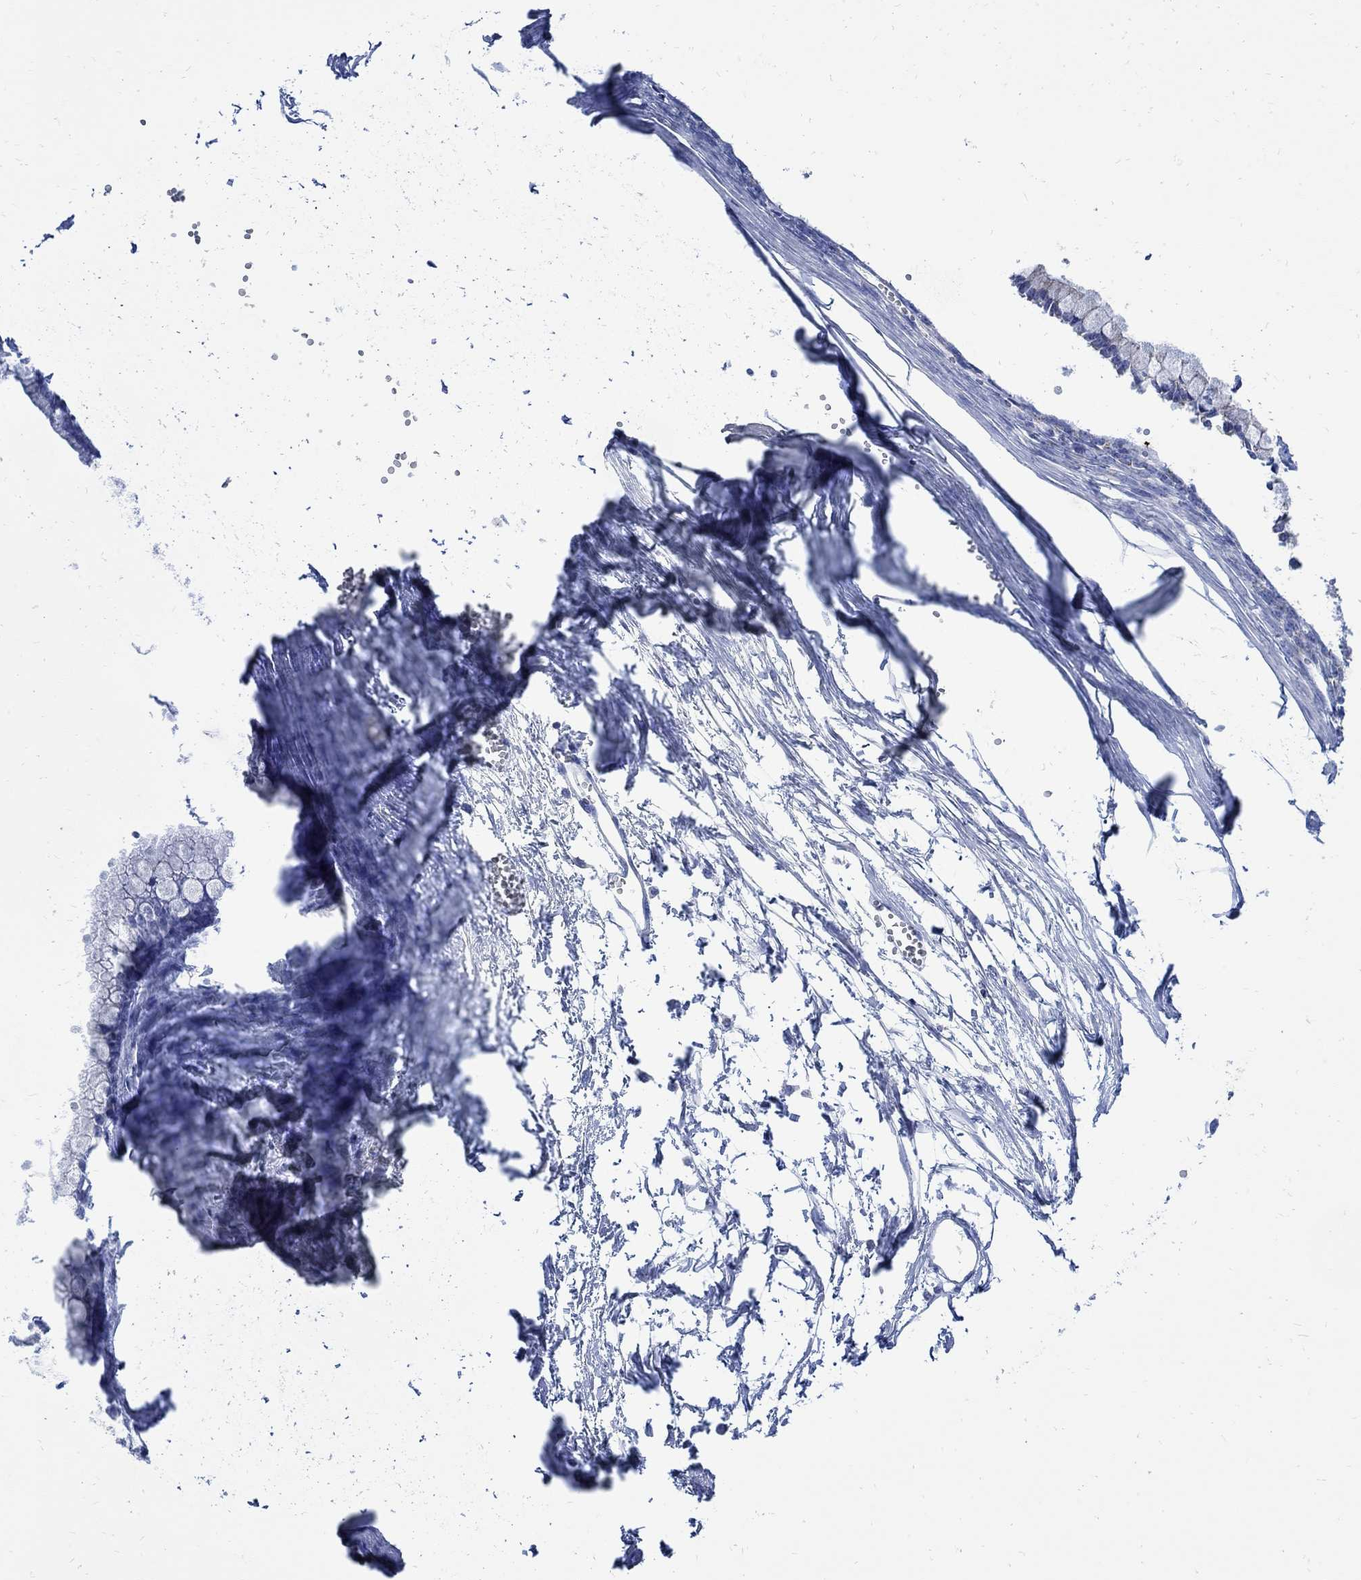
{"staining": {"intensity": "negative", "quantity": "none", "location": "none"}, "tissue": "ovarian cancer", "cell_type": "Tumor cells", "image_type": "cancer", "snomed": [{"axis": "morphology", "description": "Cystadenocarcinoma, mucinous, NOS"}, {"axis": "topography", "description": "Ovary"}], "caption": "DAB (3,3'-diaminobenzidine) immunohistochemical staining of ovarian cancer exhibits no significant positivity in tumor cells.", "gene": "CPLX2", "patient": {"sex": "female", "age": 67}}